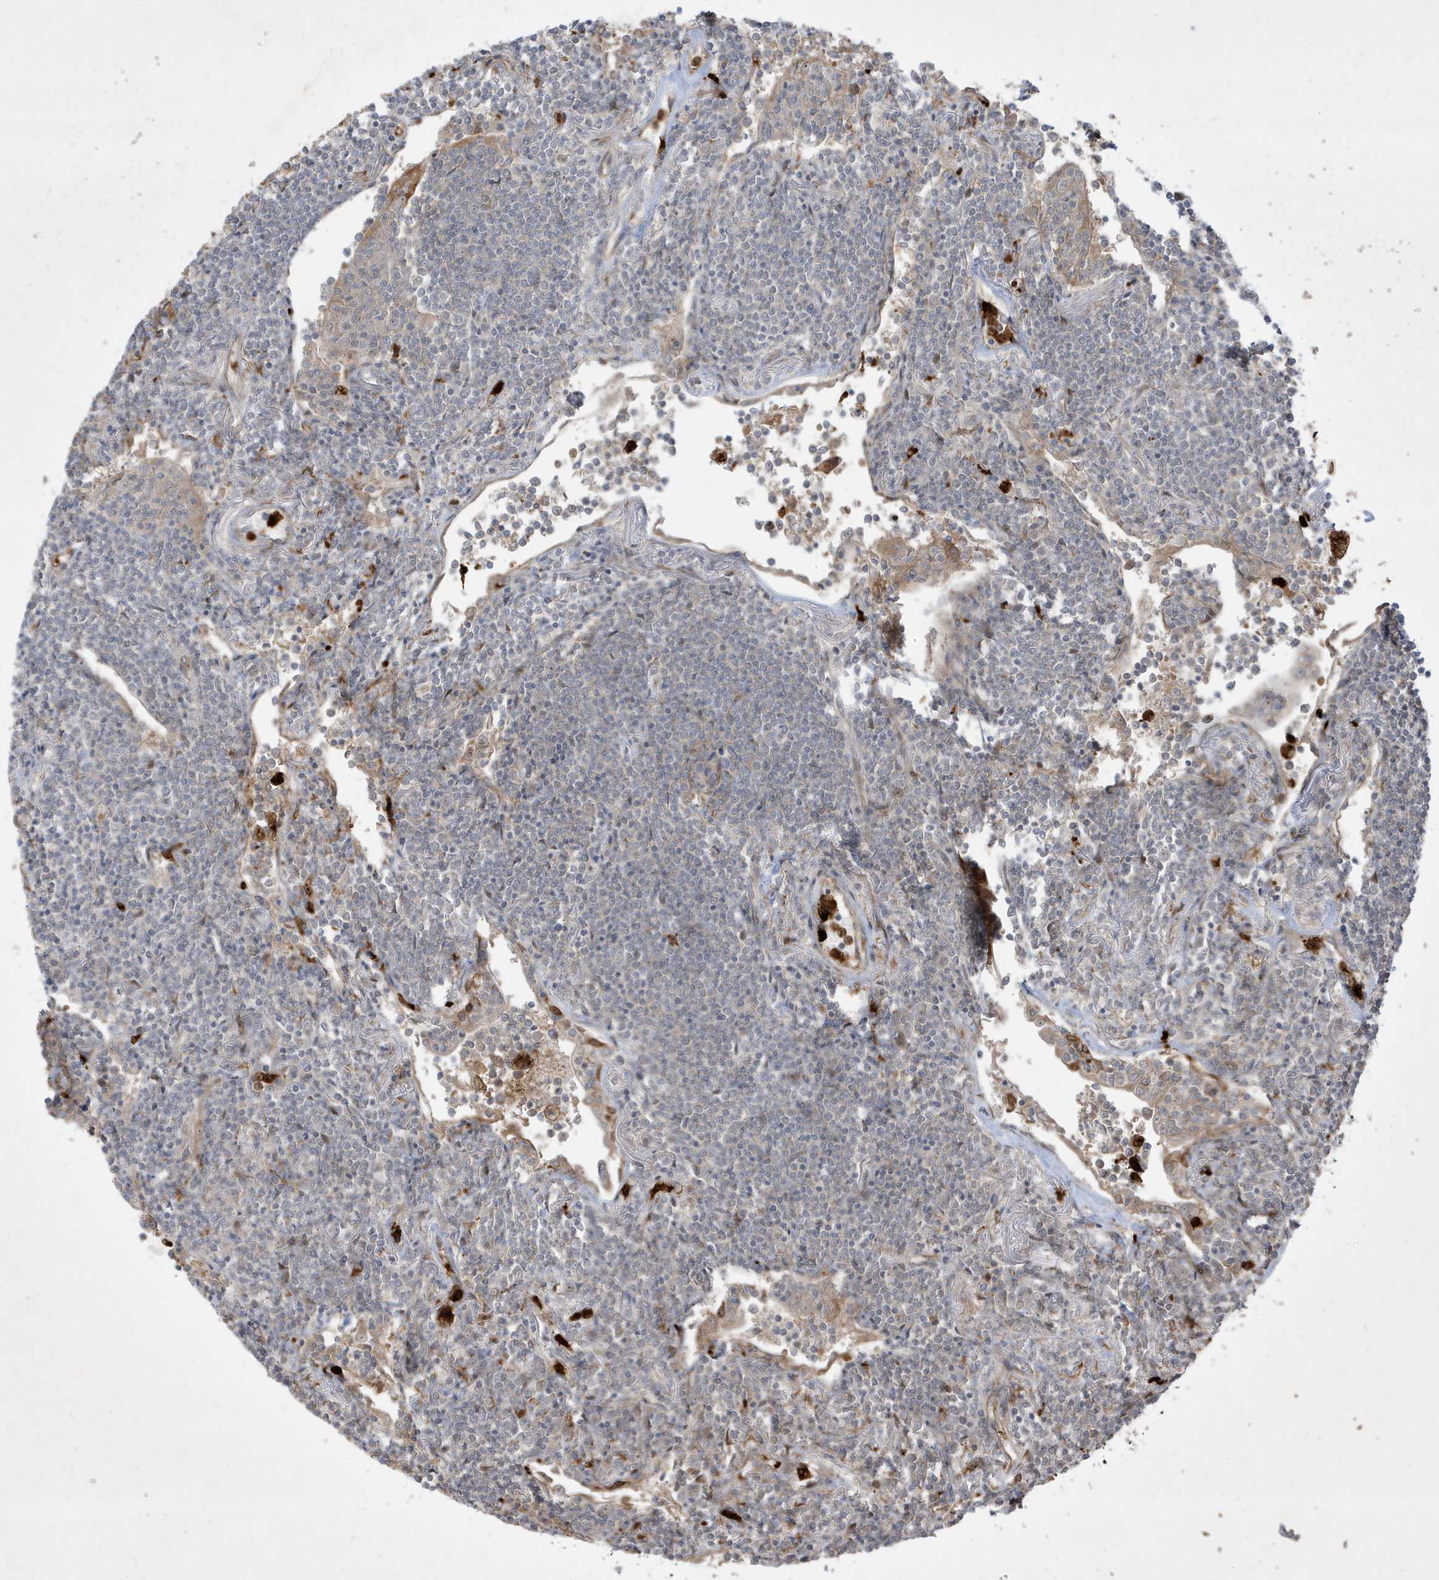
{"staining": {"intensity": "negative", "quantity": "none", "location": "none"}, "tissue": "lymphoma", "cell_type": "Tumor cells", "image_type": "cancer", "snomed": [{"axis": "morphology", "description": "Malignant lymphoma, non-Hodgkin's type, Low grade"}, {"axis": "topography", "description": "Lung"}], "caption": "This is a photomicrograph of IHC staining of low-grade malignant lymphoma, non-Hodgkin's type, which shows no staining in tumor cells.", "gene": "IFT57", "patient": {"sex": "female", "age": 71}}